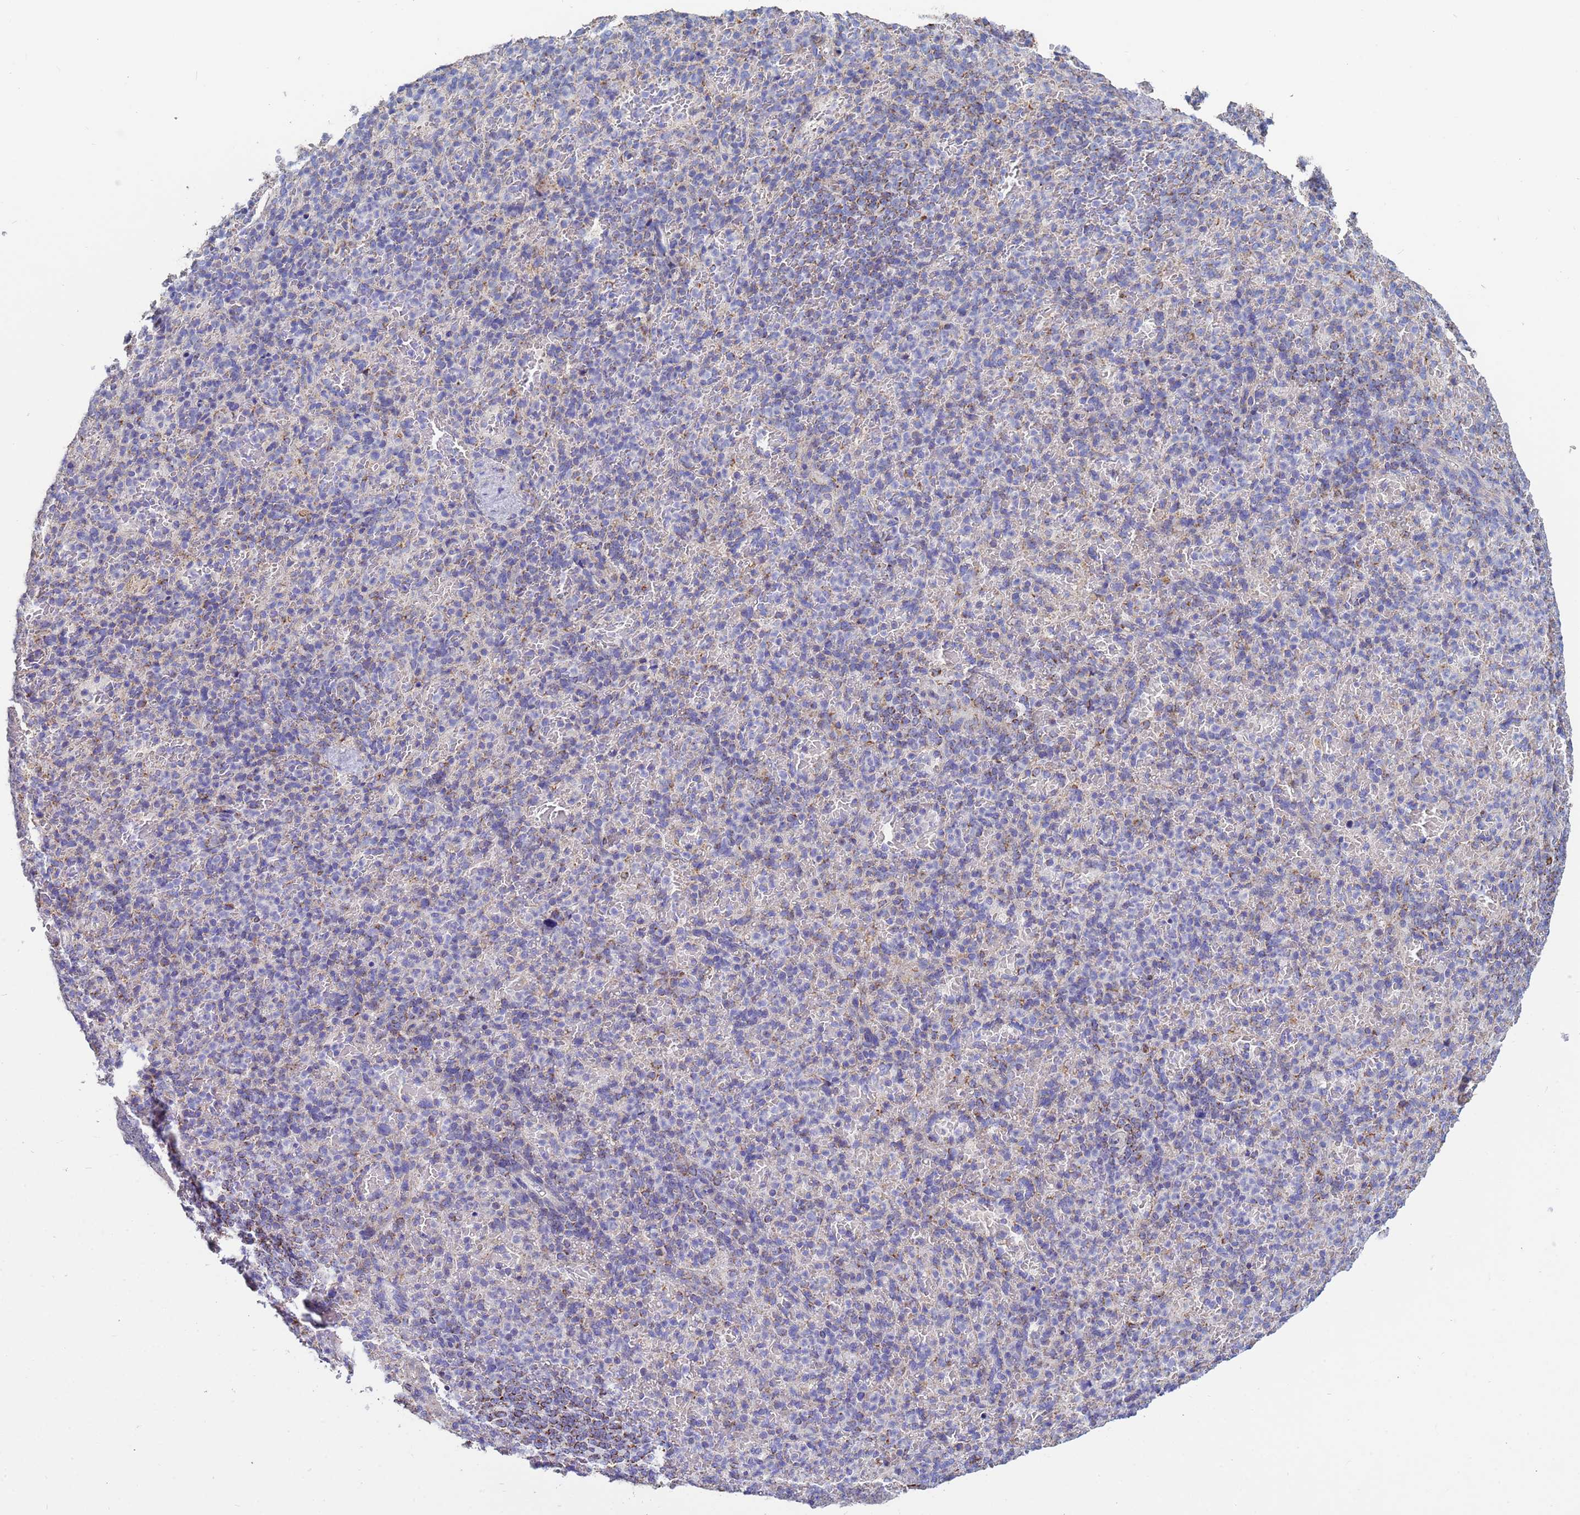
{"staining": {"intensity": "negative", "quantity": "none", "location": "none"}, "tissue": "spleen", "cell_type": "Cells in red pulp", "image_type": "normal", "snomed": [{"axis": "morphology", "description": "Normal tissue, NOS"}, {"axis": "topography", "description": "Spleen"}], "caption": "An immunohistochemistry (IHC) micrograph of benign spleen is shown. There is no staining in cells in red pulp of spleen. (DAB (3,3'-diaminobenzidine) immunohistochemistry (IHC), high magnification).", "gene": "UQCRHL", "patient": {"sex": "female", "age": 74}}